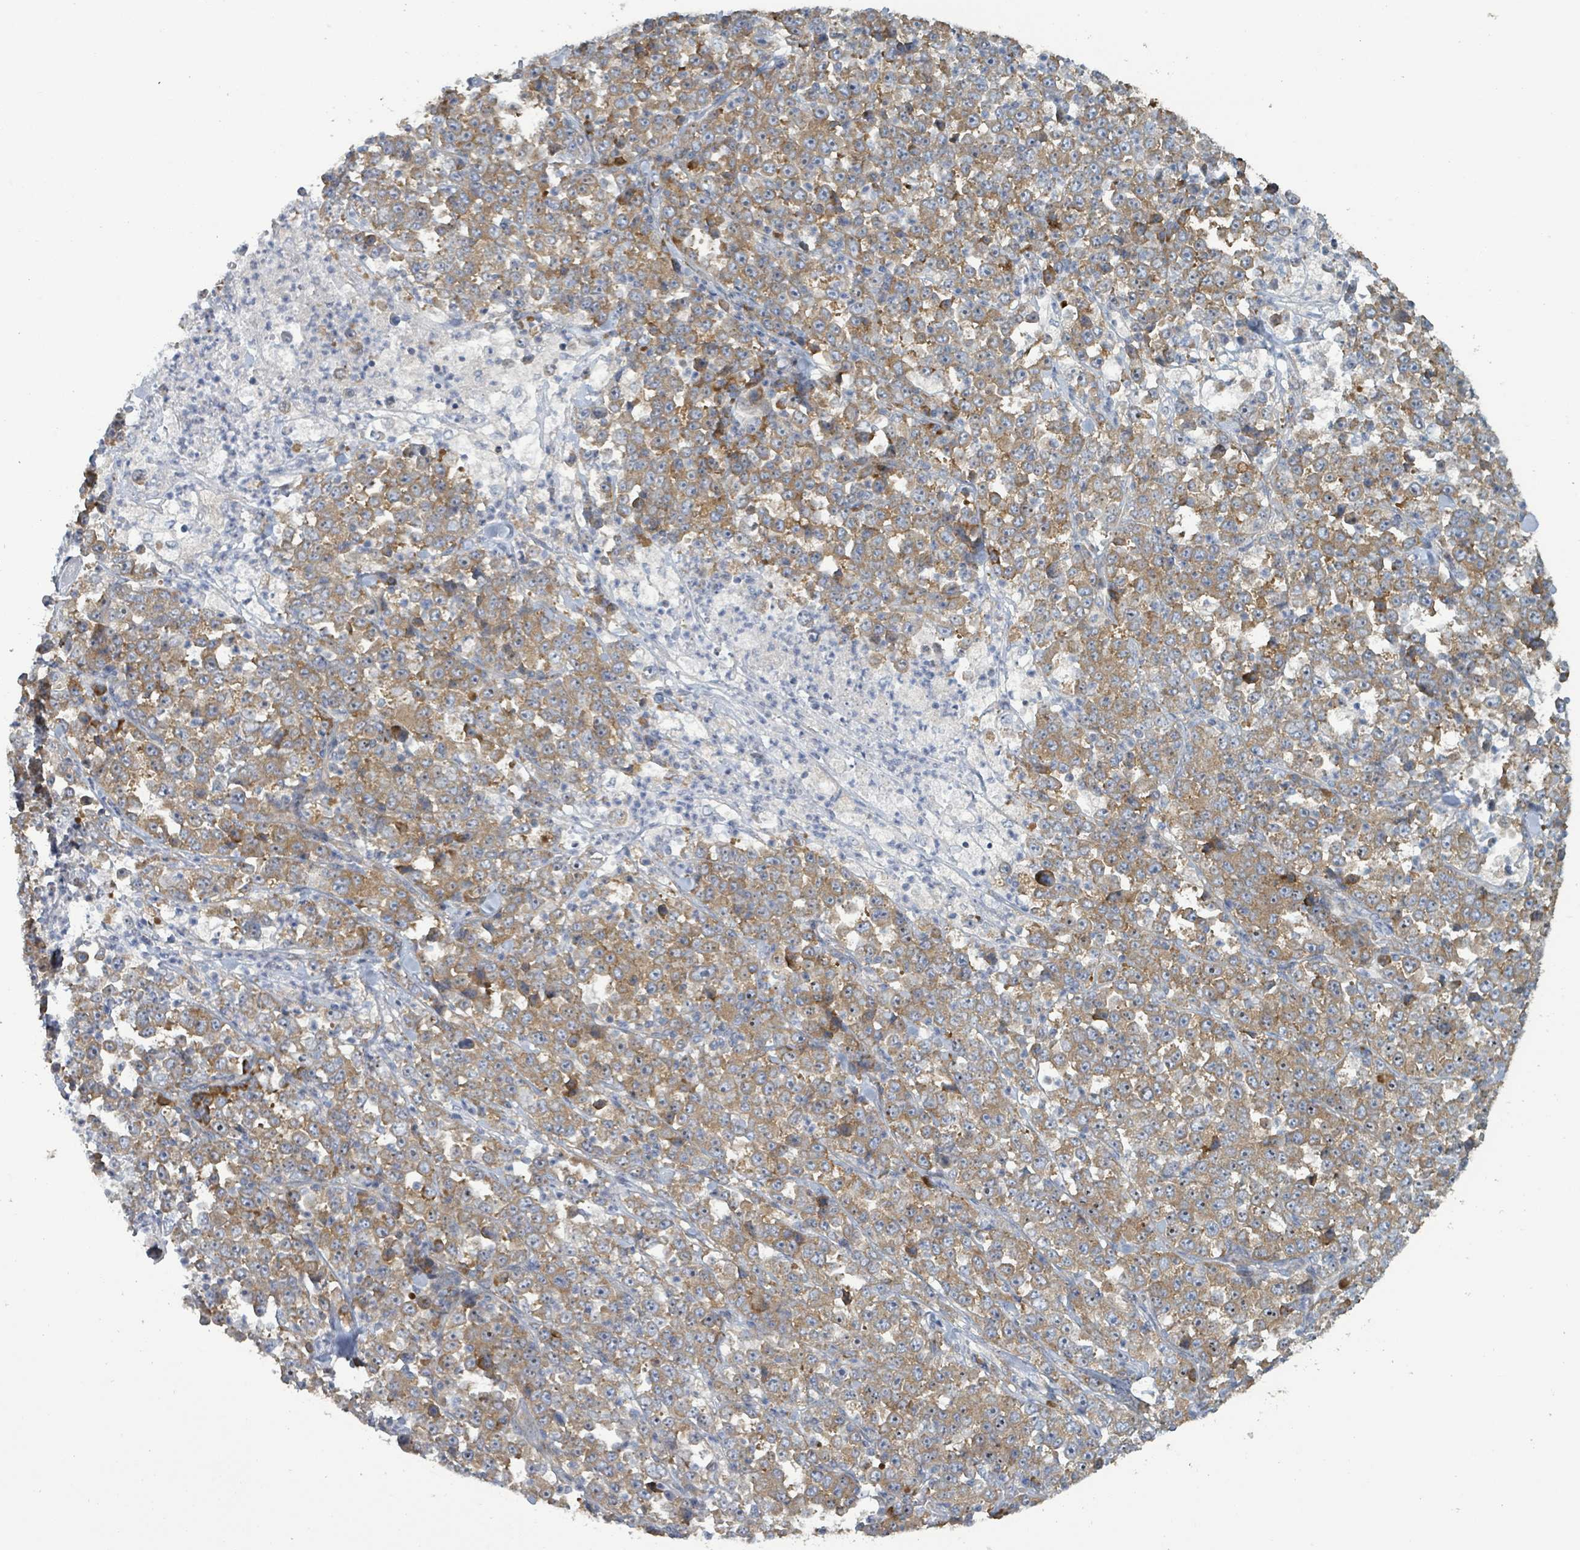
{"staining": {"intensity": "moderate", "quantity": ">75%", "location": "cytoplasmic/membranous"}, "tissue": "stomach cancer", "cell_type": "Tumor cells", "image_type": "cancer", "snomed": [{"axis": "morphology", "description": "Normal tissue, NOS"}, {"axis": "morphology", "description": "Adenocarcinoma, NOS"}, {"axis": "topography", "description": "Stomach, upper"}, {"axis": "topography", "description": "Stomach"}], "caption": "DAB (3,3'-diaminobenzidine) immunohistochemical staining of human stomach cancer (adenocarcinoma) shows moderate cytoplasmic/membranous protein staining in about >75% of tumor cells. (DAB (3,3'-diaminobenzidine) = brown stain, brightfield microscopy at high magnification).", "gene": "RPL32", "patient": {"sex": "male", "age": 59}}